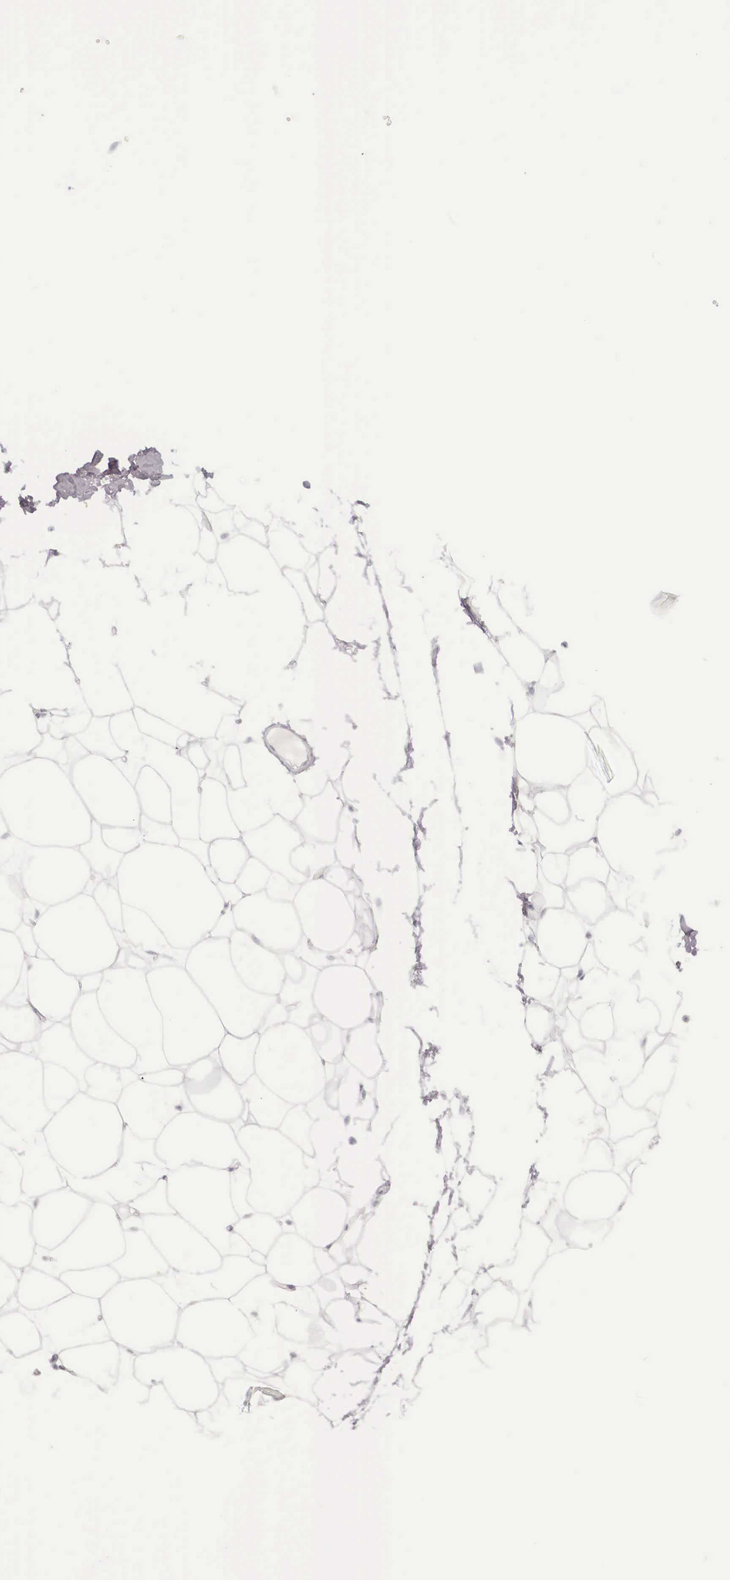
{"staining": {"intensity": "negative", "quantity": "none", "location": "none"}, "tissue": "adipose tissue", "cell_type": "Adipocytes", "image_type": "normal", "snomed": [{"axis": "morphology", "description": "Normal tissue, NOS"}, {"axis": "topography", "description": "Breast"}], "caption": "This is a photomicrograph of immunohistochemistry (IHC) staining of normal adipose tissue, which shows no expression in adipocytes.", "gene": "KRT14", "patient": {"sex": "female", "age": 45}}